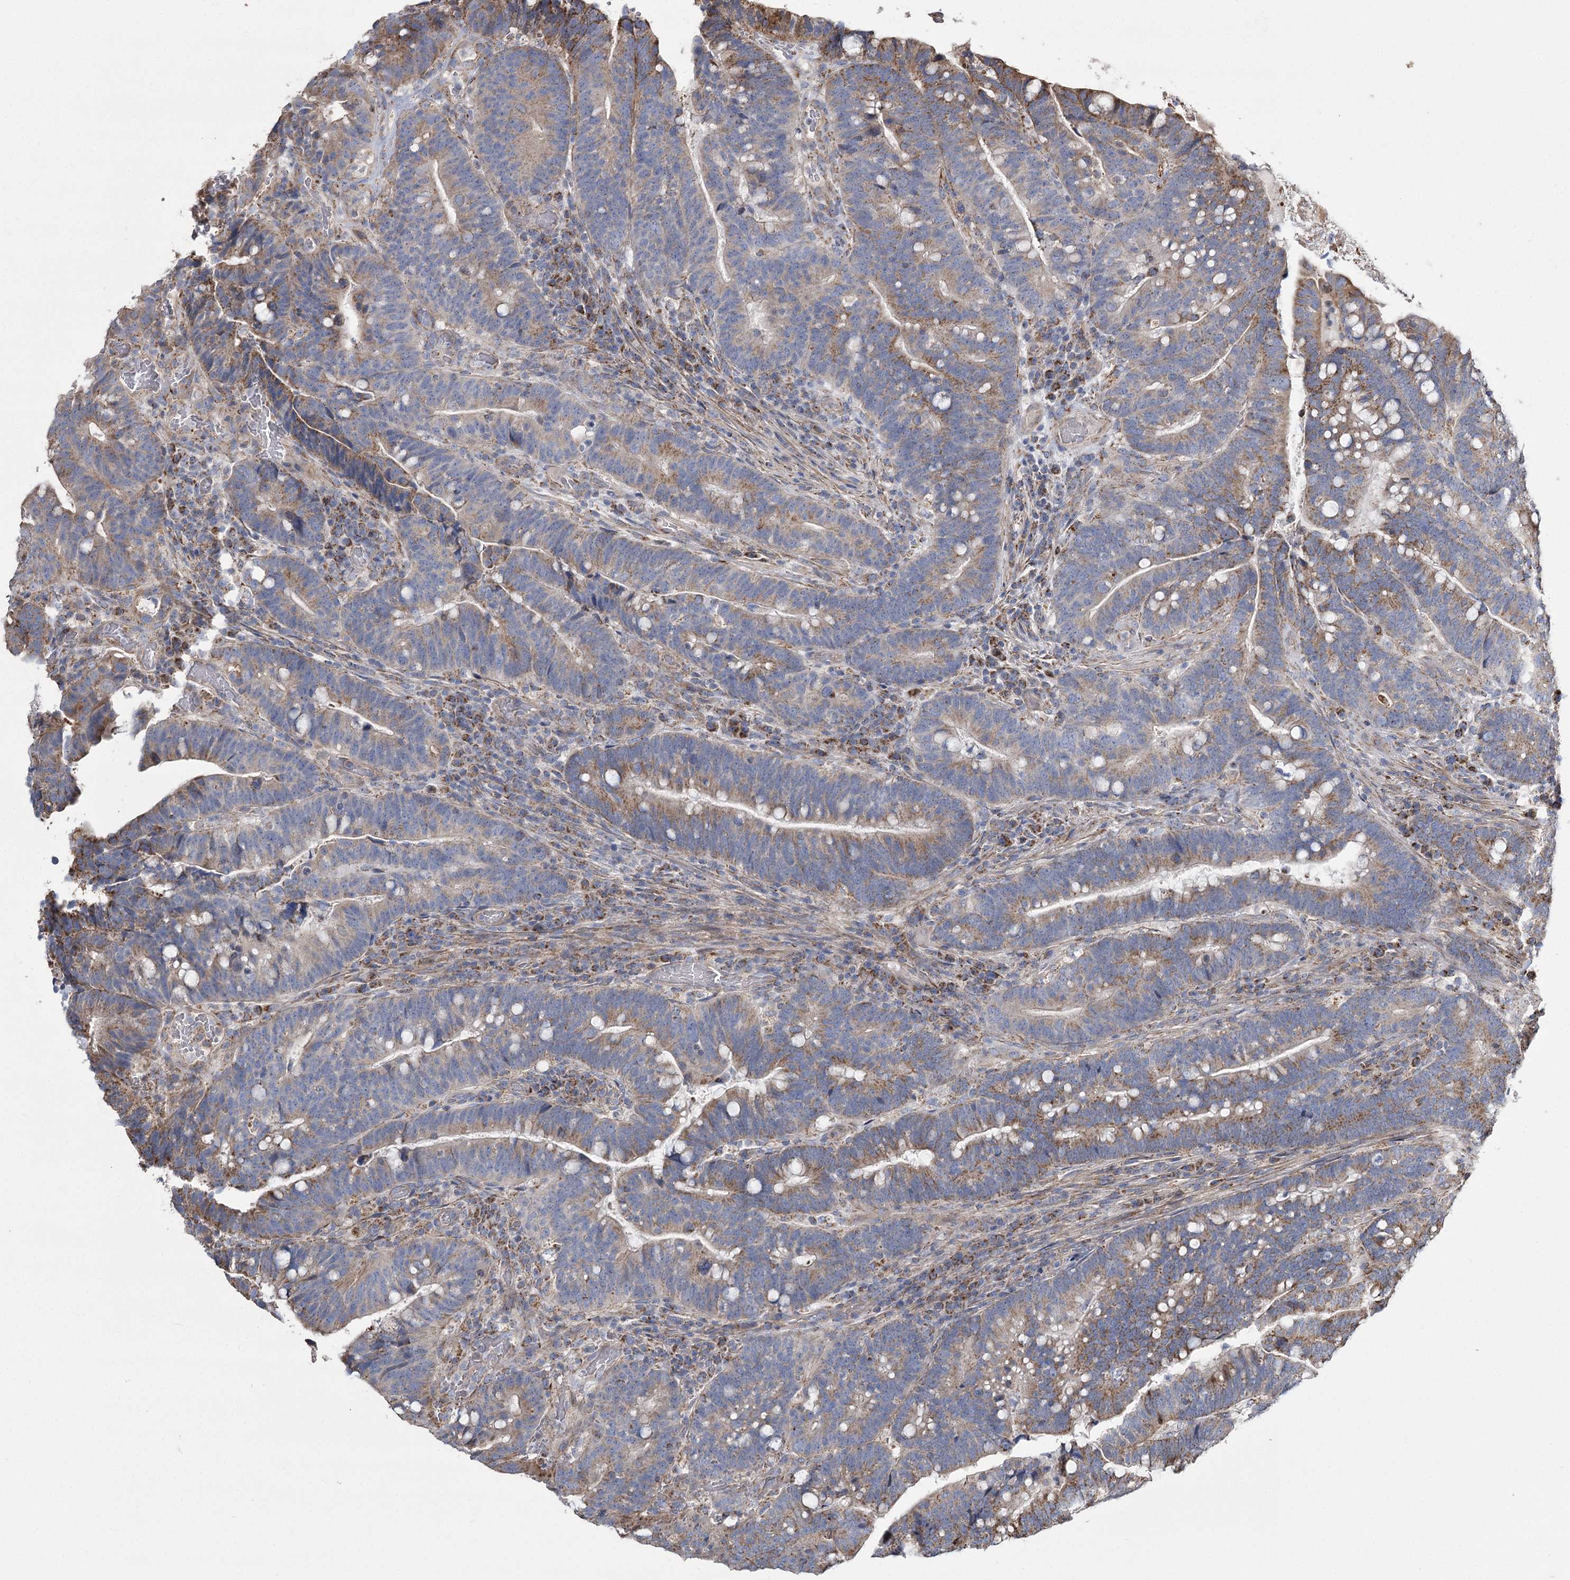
{"staining": {"intensity": "moderate", "quantity": "25%-75%", "location": "cytoplasmic/membranous"}, "tissue": "colorectal cancer", "cell_type": "Tumor cells", "image_type": "cancer", "snomed": [{"axis": "morphology", "description": "Adenocarcinoma, NOS"}, {"axis": "topography", "description": "Colon"}], "caption": "Tumor cells demonstrate medium levels of moderate cytoplasmic/membranous expression in approximately 25%-75% of cells in colorectal cancer (adenocarcinoma).", "gene": "RANBP3L", "patient": {"sex": "female", "age": 66}}